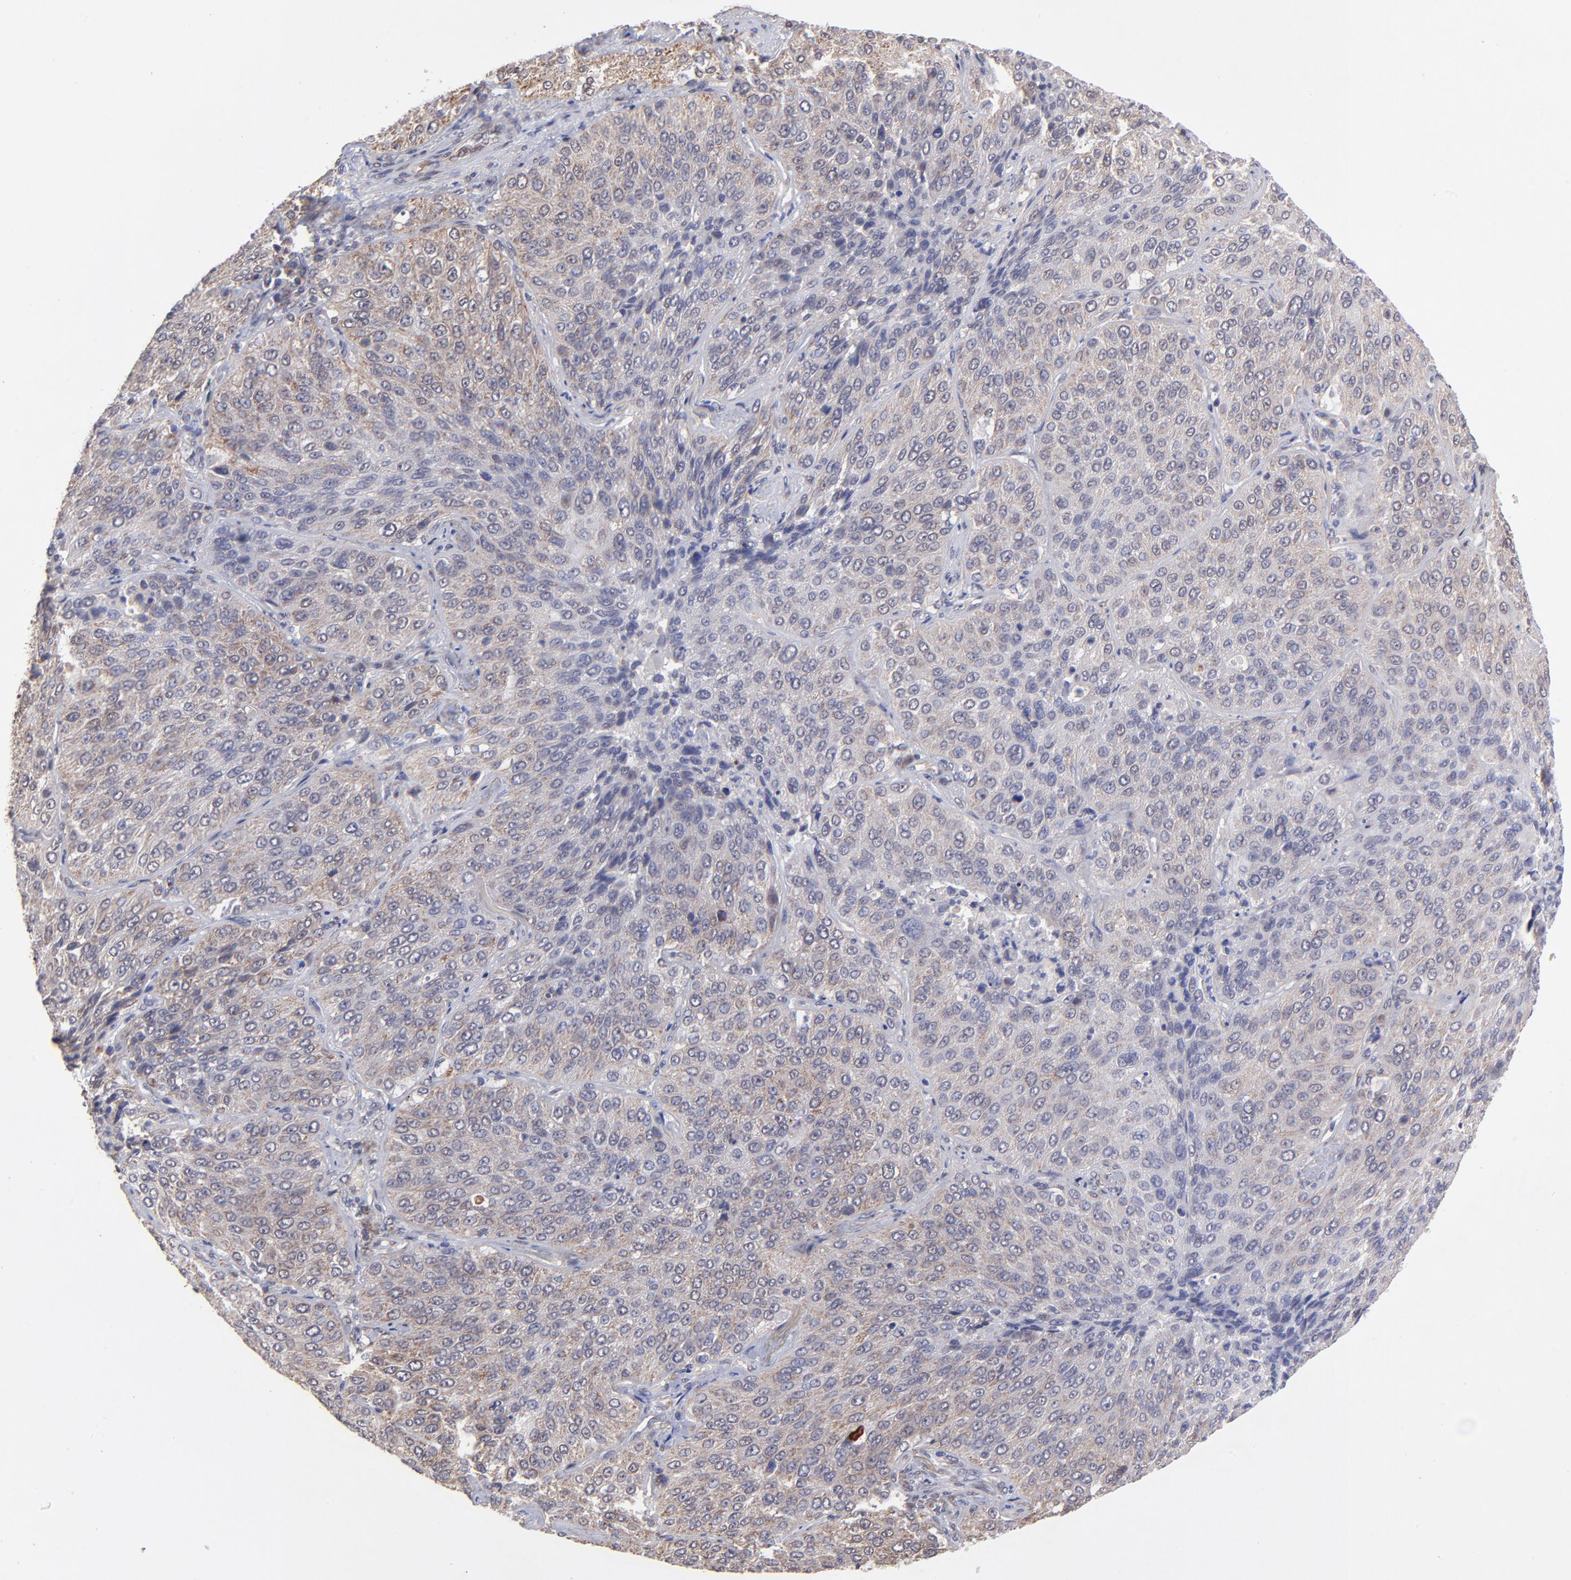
{"staining": {"intensity": "moderate", "quantity": "25%-75%", "location": "cytoplasmic/membranous"}, "tissue": "lung cancer", "cell_type": "Tumor cells", "image_type": "cancer", "snomed": [{"axis": "morphology", "description": "Squamous cell carcinoma, NOS"}, {"axis": "topography", "description": "Lung"}], "caption": "Lung cancer (squamous cell carcinoma) was stained to show a protein in brown. There is medium levels of moderate cytoplasmic/membranous staining in about 25%-75% of tumor cells.", "gene": "UBE2H", "patient": {"sex": "male", "age": 54}}